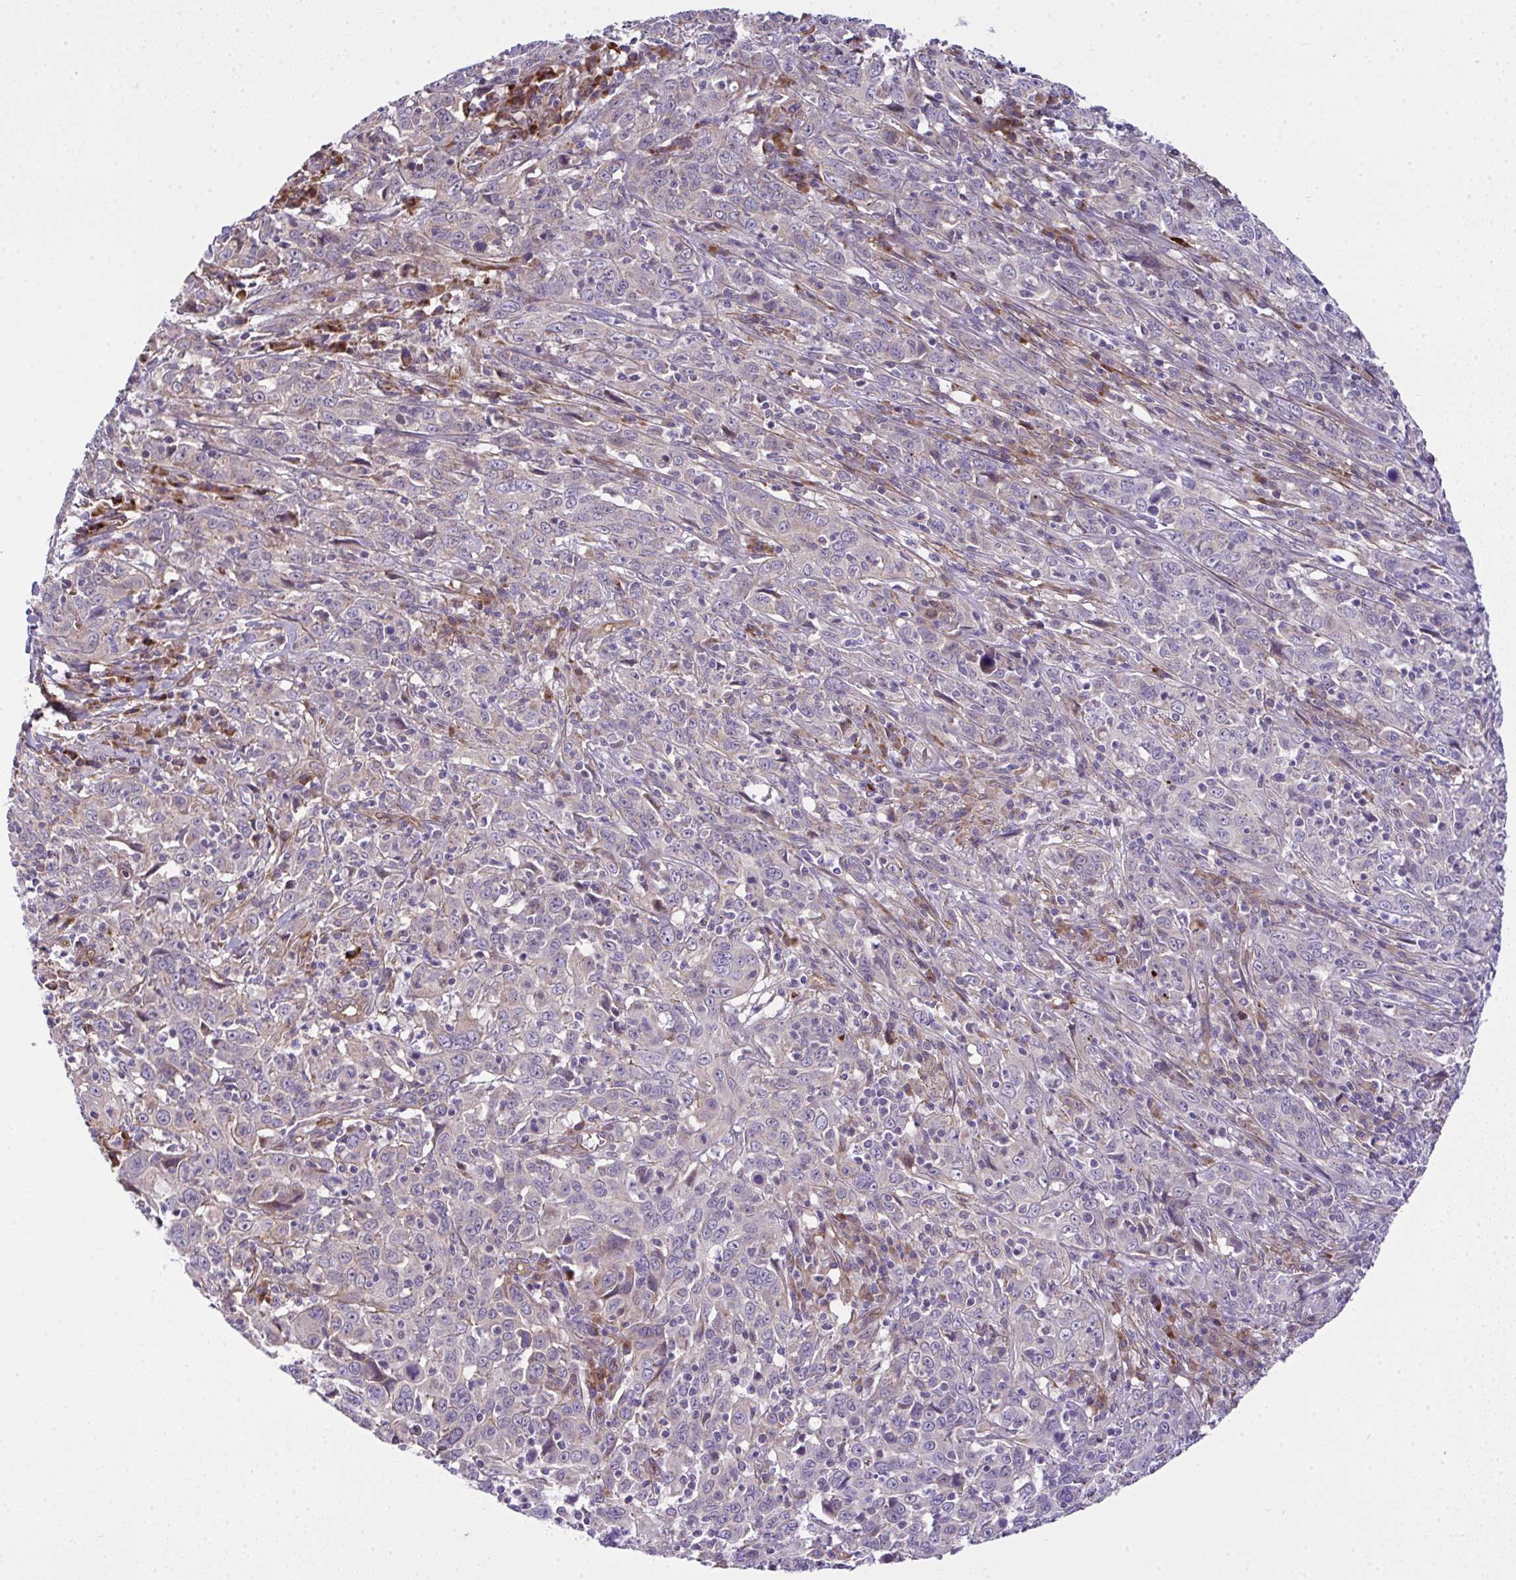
{"staining": {"intensity": "negative", "quantity": "none", "location": "none"}, "tissue": "cervical cancer", "cell_type": "Tumor cells", "image_type": "cancer", "snomed": [{"axis": "morphology", "description": "Squamous cell carcinoma, NOS"}, {"axis": "topography", "description": "Cervix"}], "caption": "This photomicrograph is of cervical cancer stained with immunohistochemistry to label a protein in brown with the nuclei are counter-stained blue. There is no expression in tumor cells. The staining is performed using DAB brown chromogen with nuclei counter-stained in using hematoxylin.", "gene": "RSKR", "patient": {"sex": "female", "age": 46}}